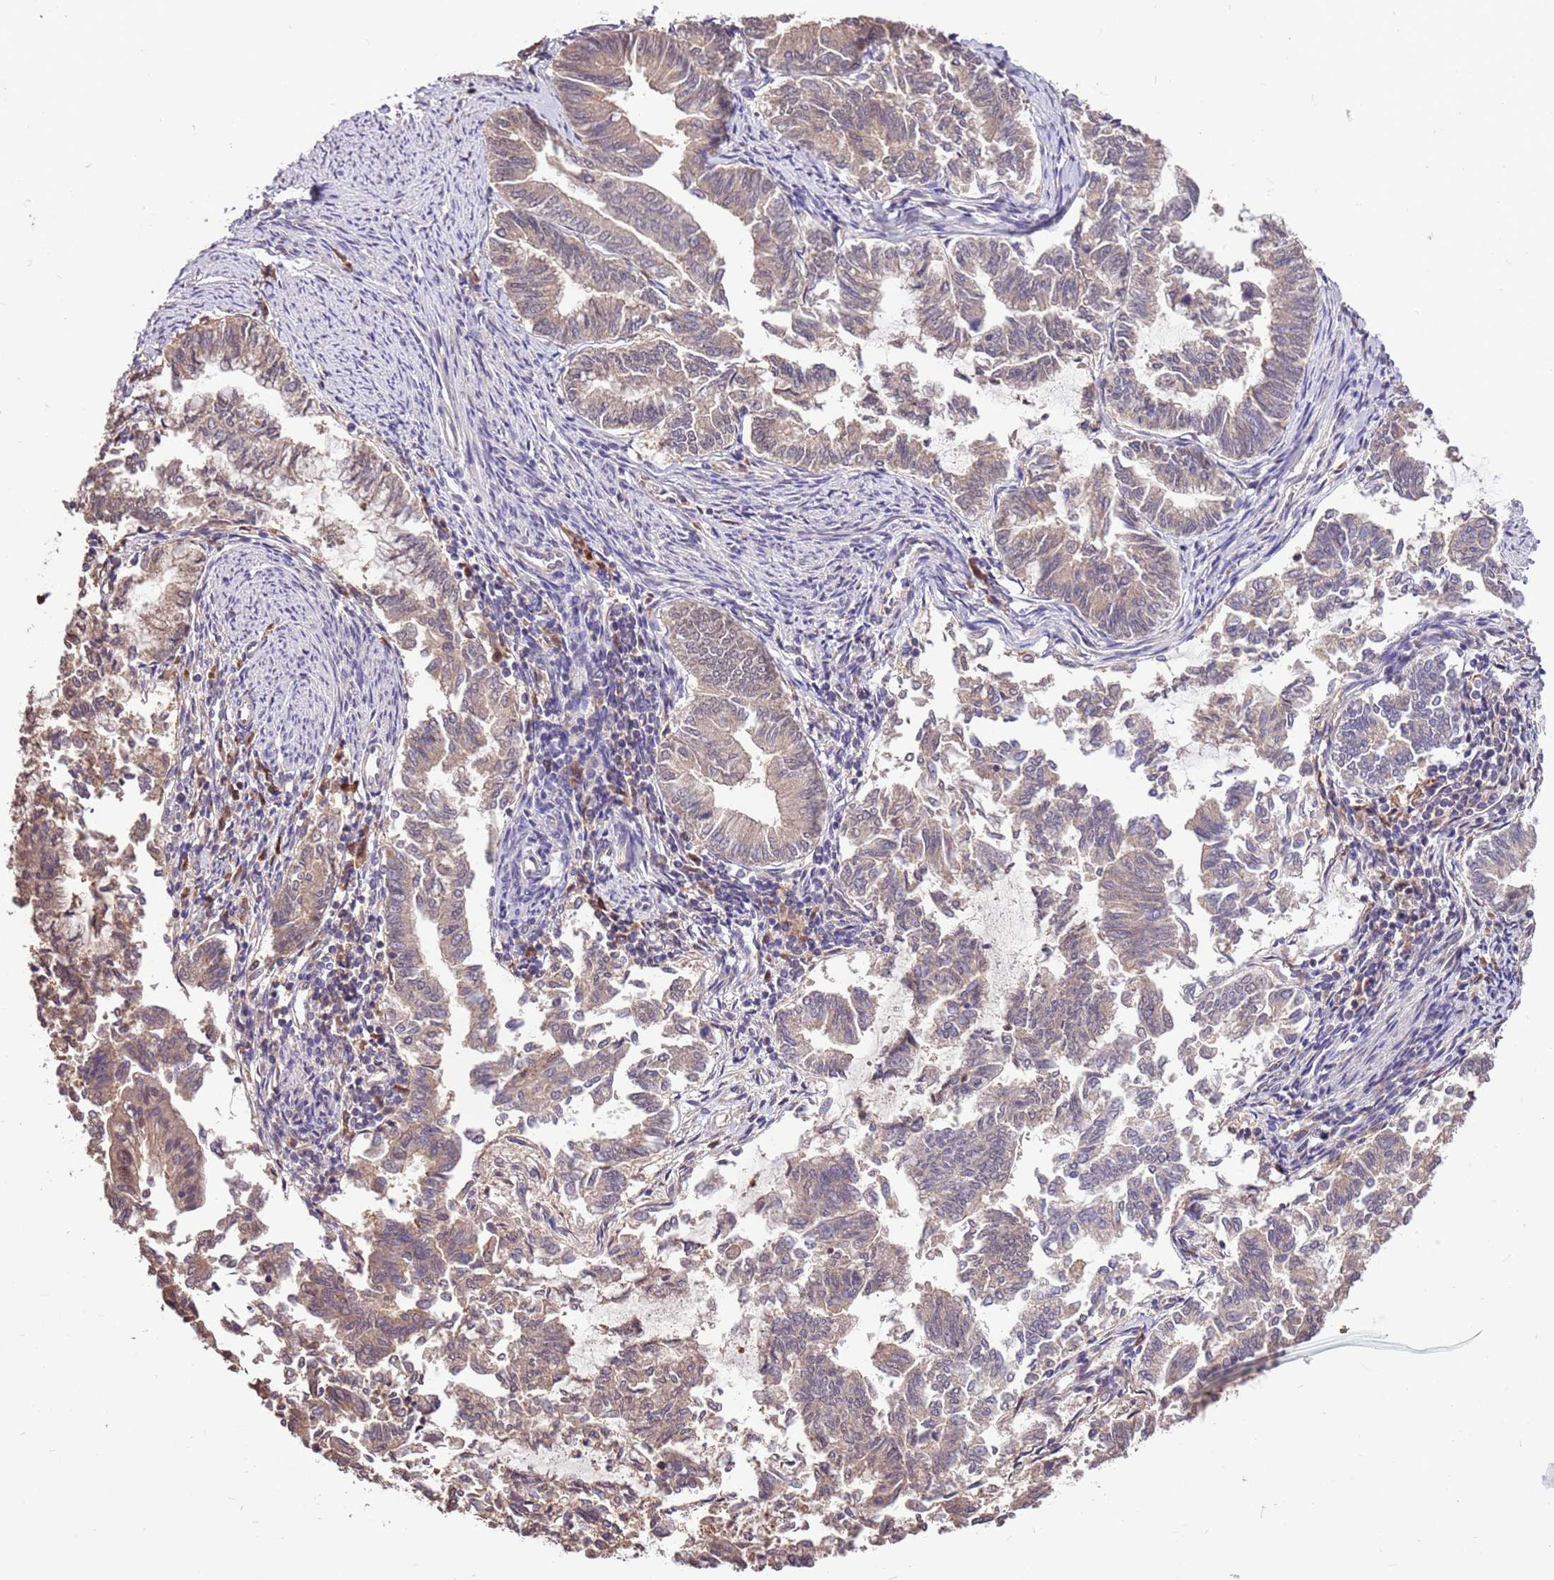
{"staining": {"intensity": "weak", "quantity": "<25%", "location": "cytoplasmic/membranous"}, "tissue": "endometrial cancer", "cell_type": "Tumor cells", "image_type": "cancer", "snomed": [{"axis": "morphology", "description": "Adenocarcinoma, NOS"}, {"axis": "topography", "description": "Endometrium"}], "caption": "The immunohistochemistry image has no significant expression in tumor cells of adenocarcinoma (endometrial) tissue.", "gene": "BBS5", "patient": {"sex": "female", "age": 79}}